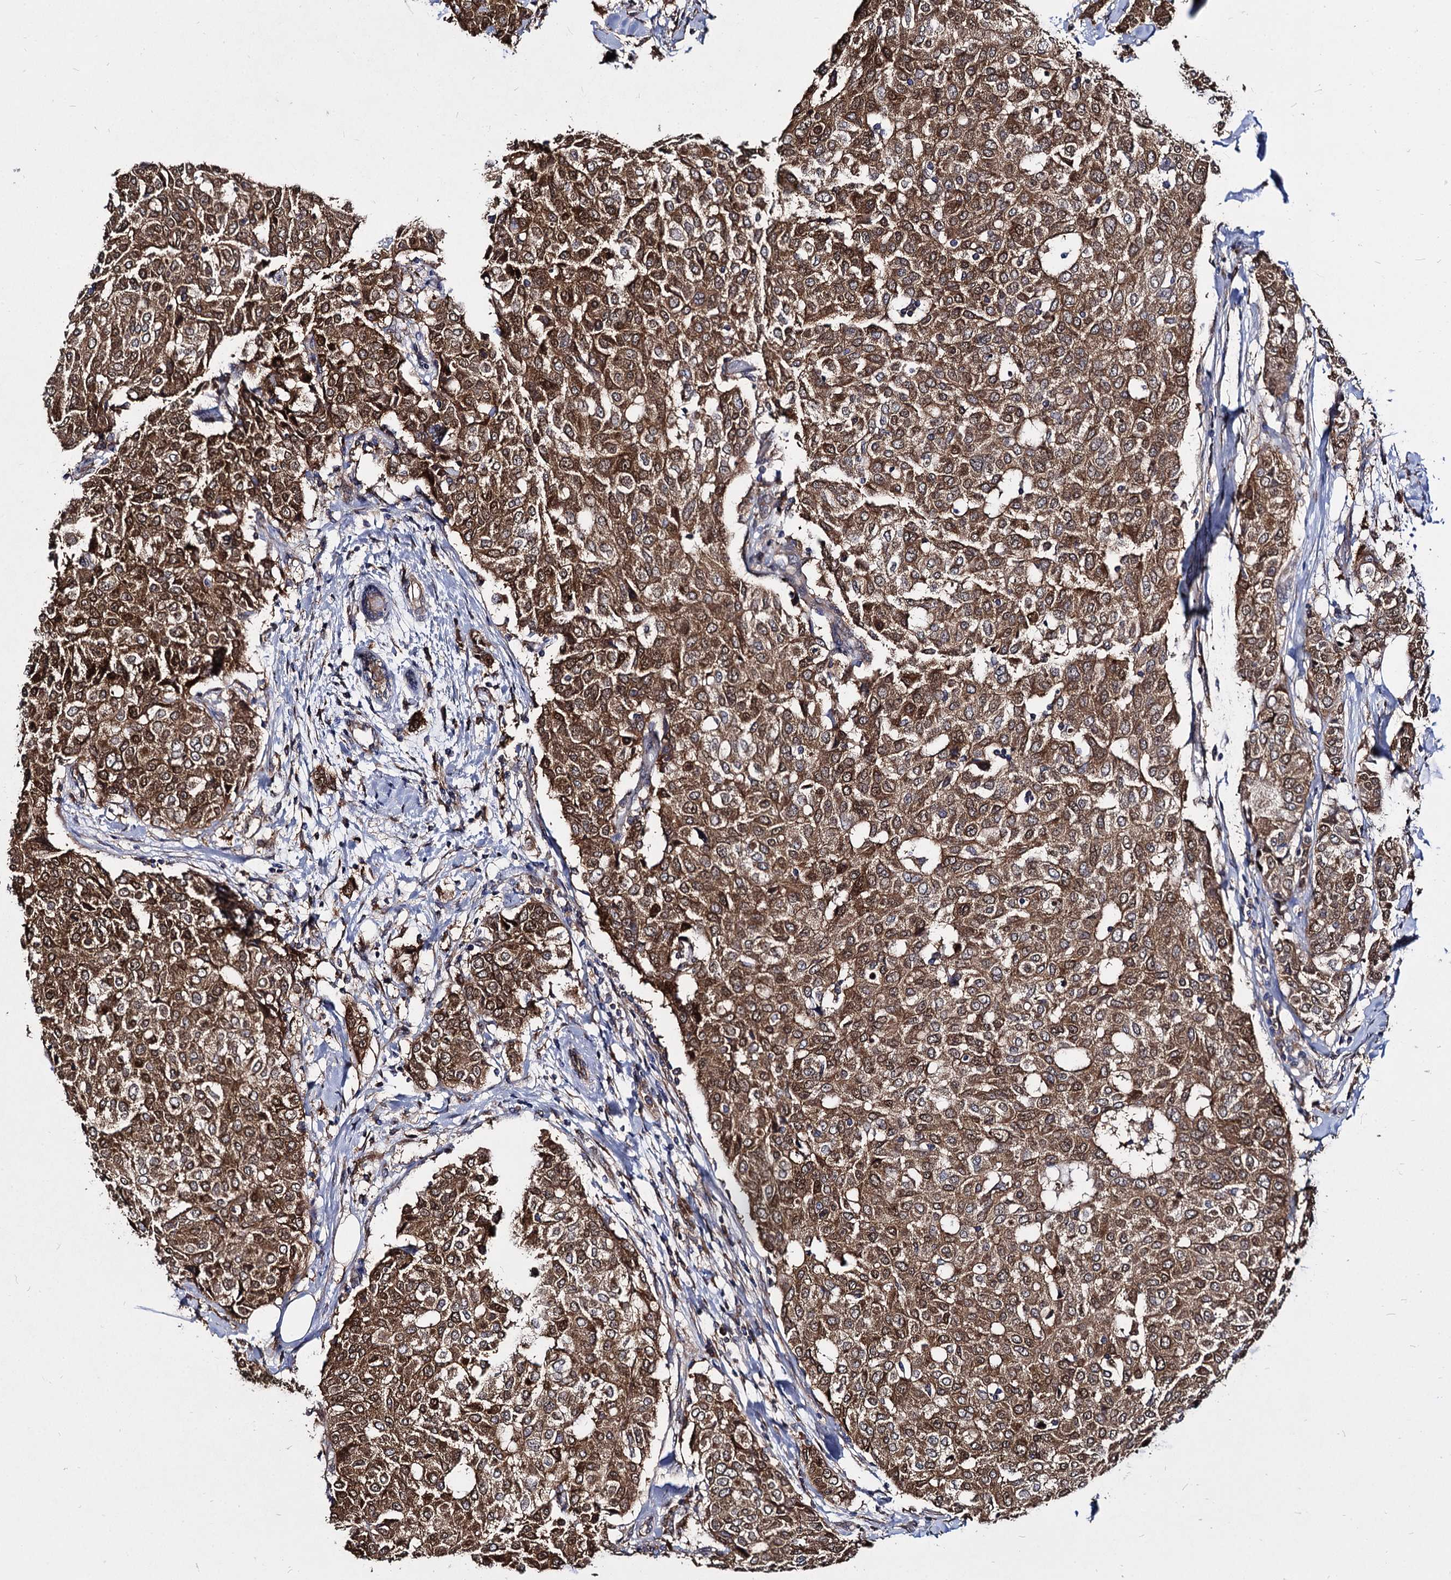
{"staining": {"intensity": "moderate", "quantity": ">75%", "location": "cytoplasmic/membranous,nuclear"}, "tissue": "breast cancer", "cell_type": "Tumor cells", "image_type": "cancer", "snomed": [{"axis": "morphology", "description": "Lobular carcinoma"}, {"axis": "topography", "description": "Breast"}], "caption": "Protein staining of breast lobular carcinoma tissue displays moderate cytoplasmic/membranous and nuclear positivity in approximately >75% of tumor cells.", "gene": "NME1", "patient": {"sex": "female", "age": 51}}